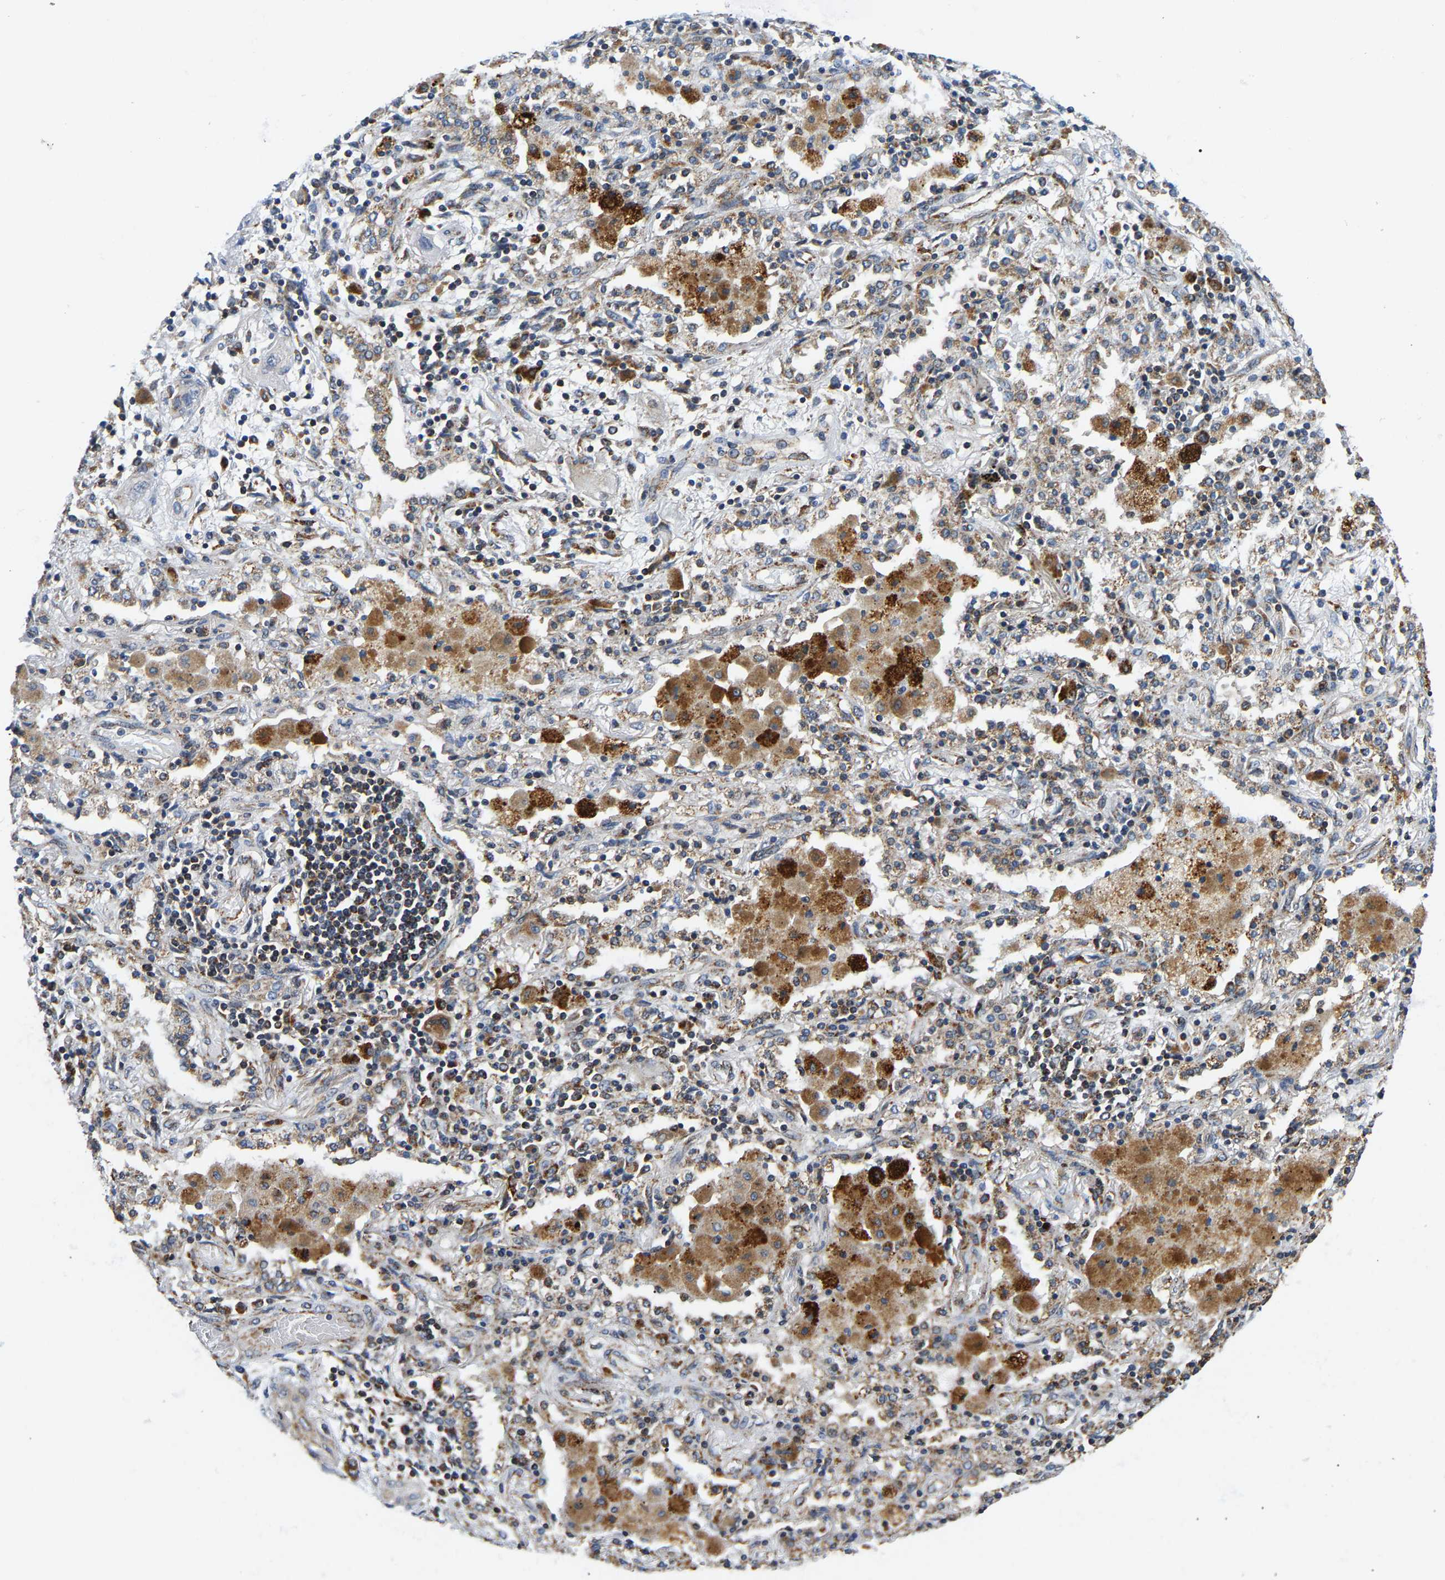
{"staining": {"intensity": "negative", "quantity": "none", "location": "none"}, "tissue": "lung cancer", "cell_type": "Tumor cells", "image_type": "cancer", "snomed": [{"axis": "morphology", "description": "Squamous cell carcinoma, NOS"}, {"axis": "topography", "description": "Lung"}], "caption": "This is a micrograph of immunohistochemistry staining of lung cancer (squamous cell carcinoma), which shows no staining in tumor cells.", "gene": "GIMAP7", "patient": {"sex": "female", "age": 47}}